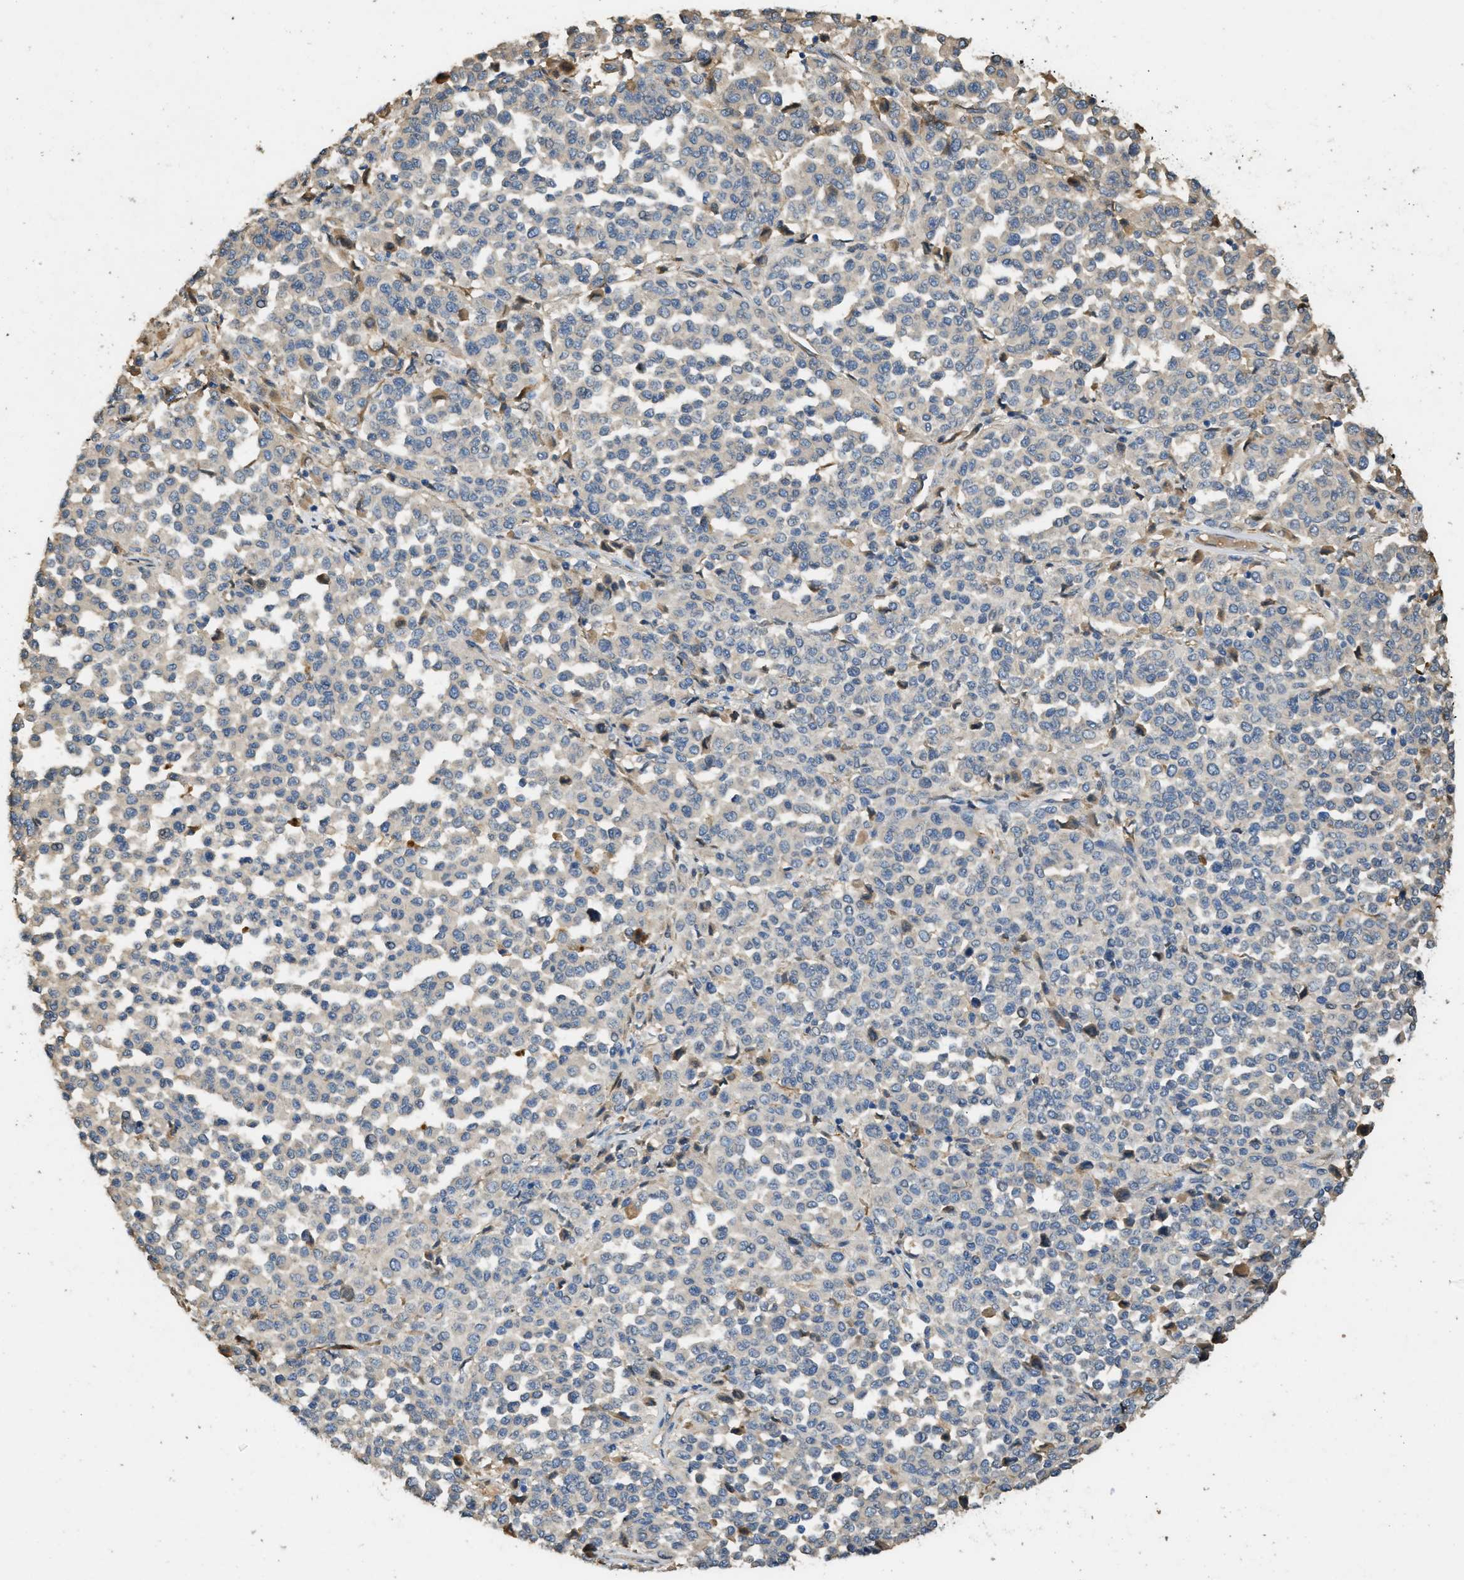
{"staining": {"intensity": "negative", "quantity": "none", "location": "none"}, "tissue": "melanoma", "cell_type": "Tumor cells", "image_type": "cancer", "snomed": [{"axis": "morphology", "description": "Malignant melanoma, Metastatic site"}, {"axis": "topography", "description": "Pancreas"}], "caption": "A photomicrograph of human melanoma is negative for staining in tumor cells. (Brightfield microscopy of DAB IHC at high magnification).", "gene": "RIPK2", "patient": {"sex": "female", "age": 30}}